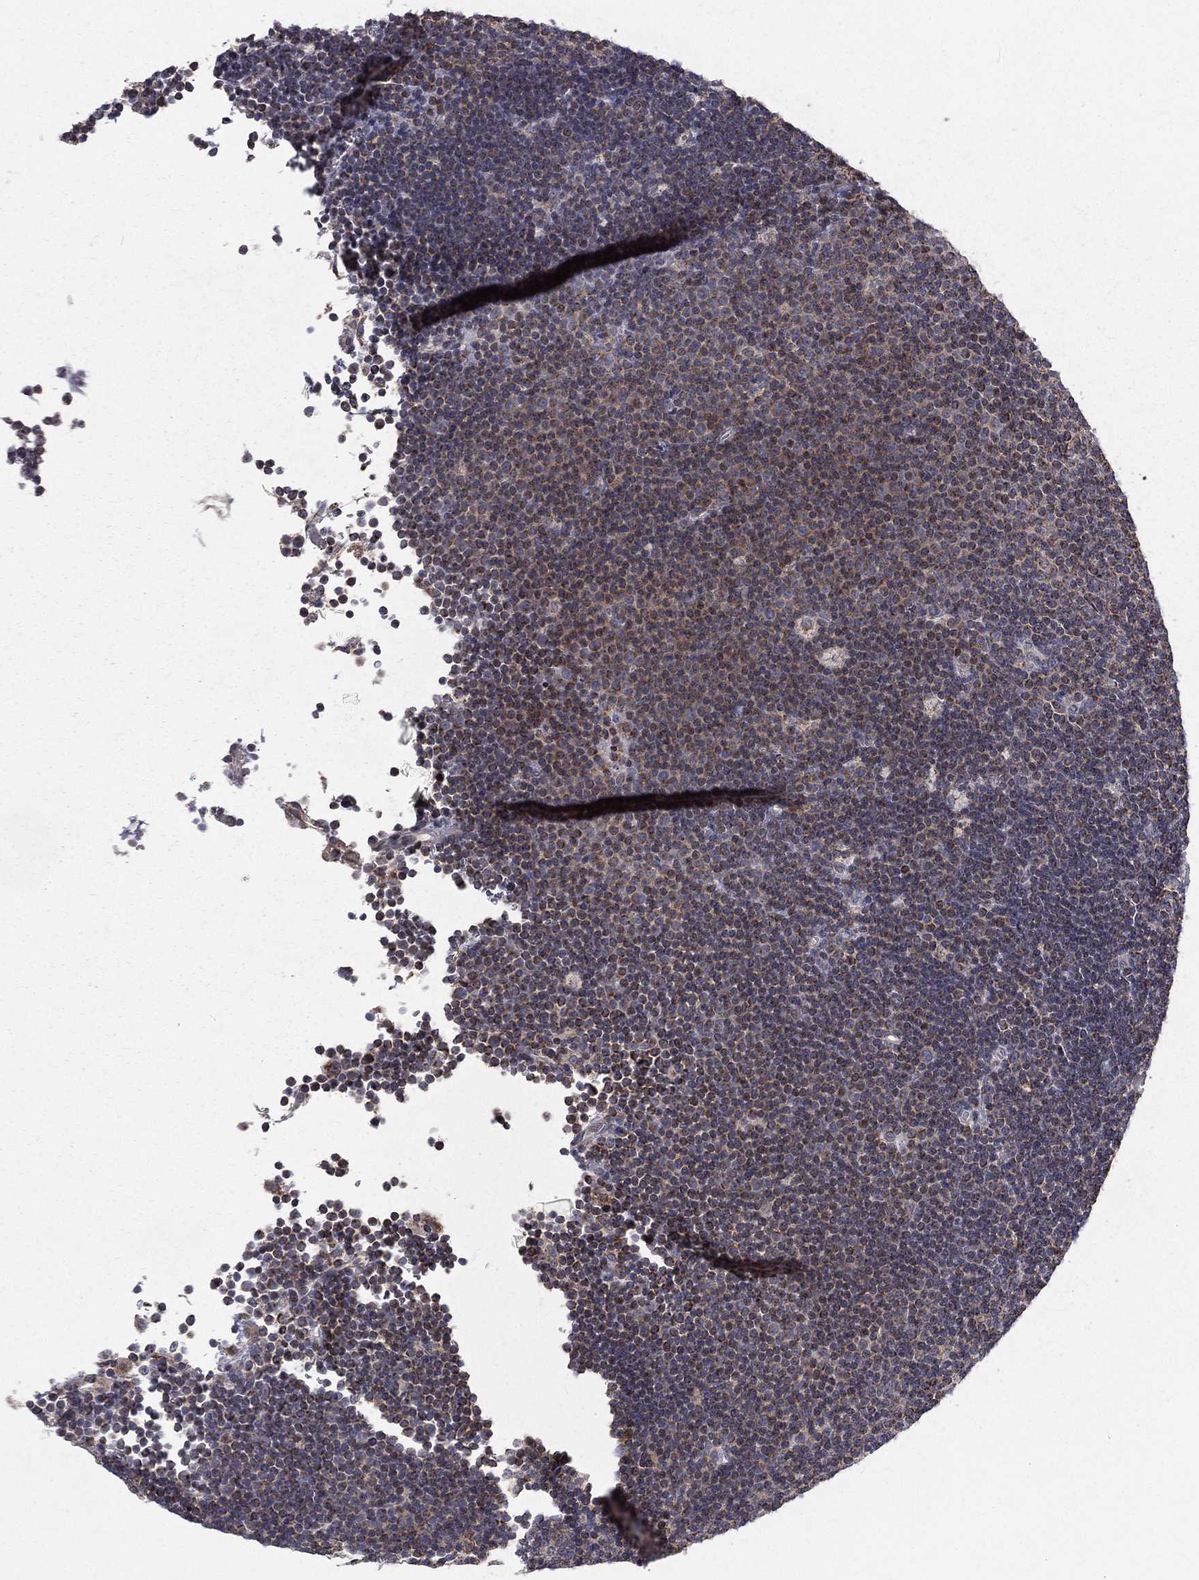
{"staining": {"intensity": "weak", "quantity": "<25%", "location": "cytoplasmic/membranous"}, "tissue": "lymphoma", "cell_type": "Tumor cells", "image_type": "cancer", "snomed": [{"axis": "morphology", "description": "Malignant lymphoma, non-Hodgkin's type, Low grade"}, {"axis": "topography", "description": "Brain"}], "caption": "IHC photomicrograph of neoplastic tissue: human lymphoma stained with DAB (3,3'-diaminobenzidine) exhibits no significant protein positivity in tumor cells.", "gene": "GPD1", "patient": {"sex": "female", "age": 66}}